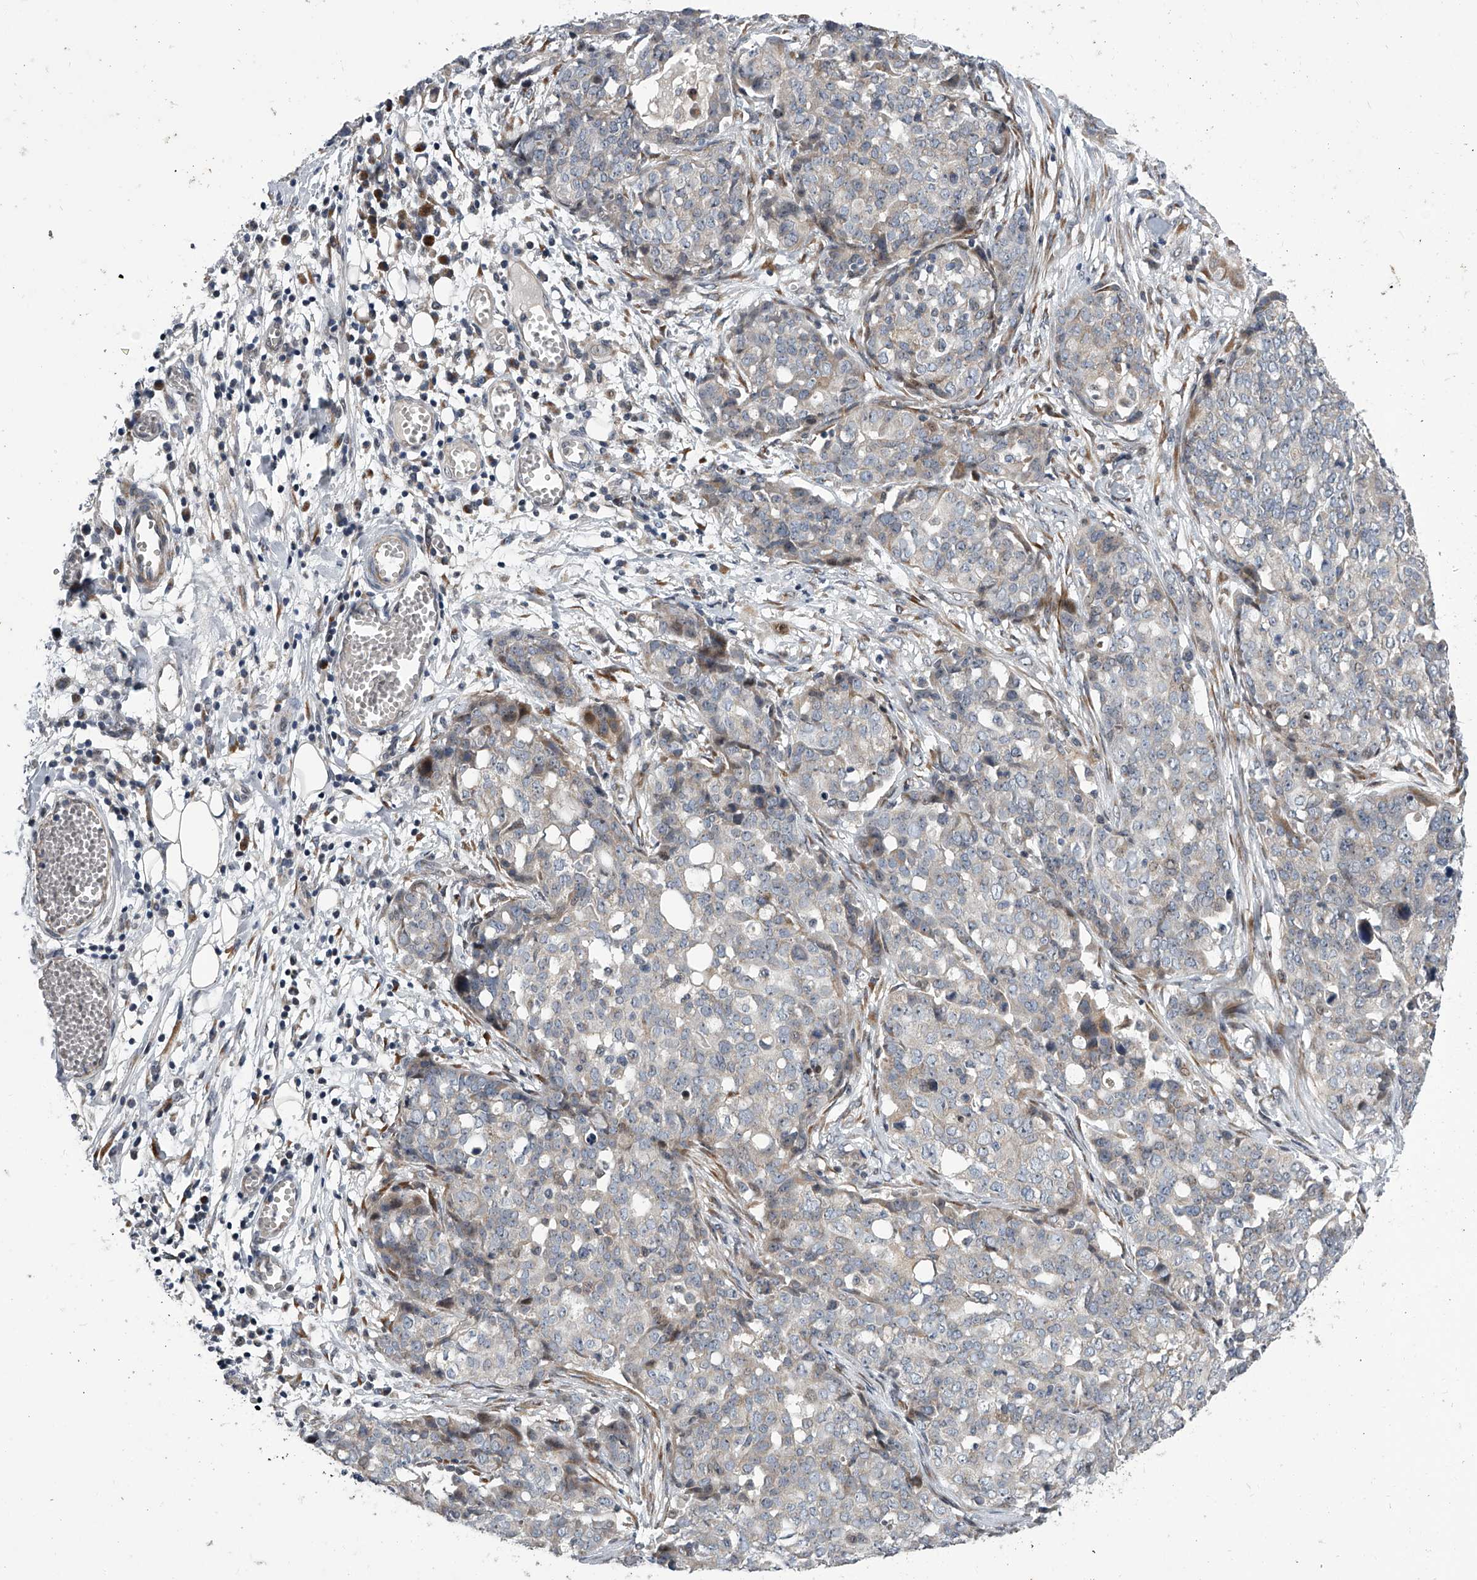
{"staining": {"intensity": "weak", "quantity": "<25%", "location": "cytoplasmic/membranous"}, "tissue": "ovarian cancer", "cell_type": "Tumor cells", "image_type": "cancer", "snomed": [{"axis": "morphology", "description": "Cystadenocarcinoma, serous, NOS"}, {"axis": "topography", "description": "Soft tissue"}, {"axis": "topography", "description": "Ovary"}], "caption": "An immunohistochemistry micrograph of ovarian cancer is shown. There is no staining in tumor cells of ovarian cancer.", "gene": "DLGAP2", "patient": {"sex": "female", "age": 57}}